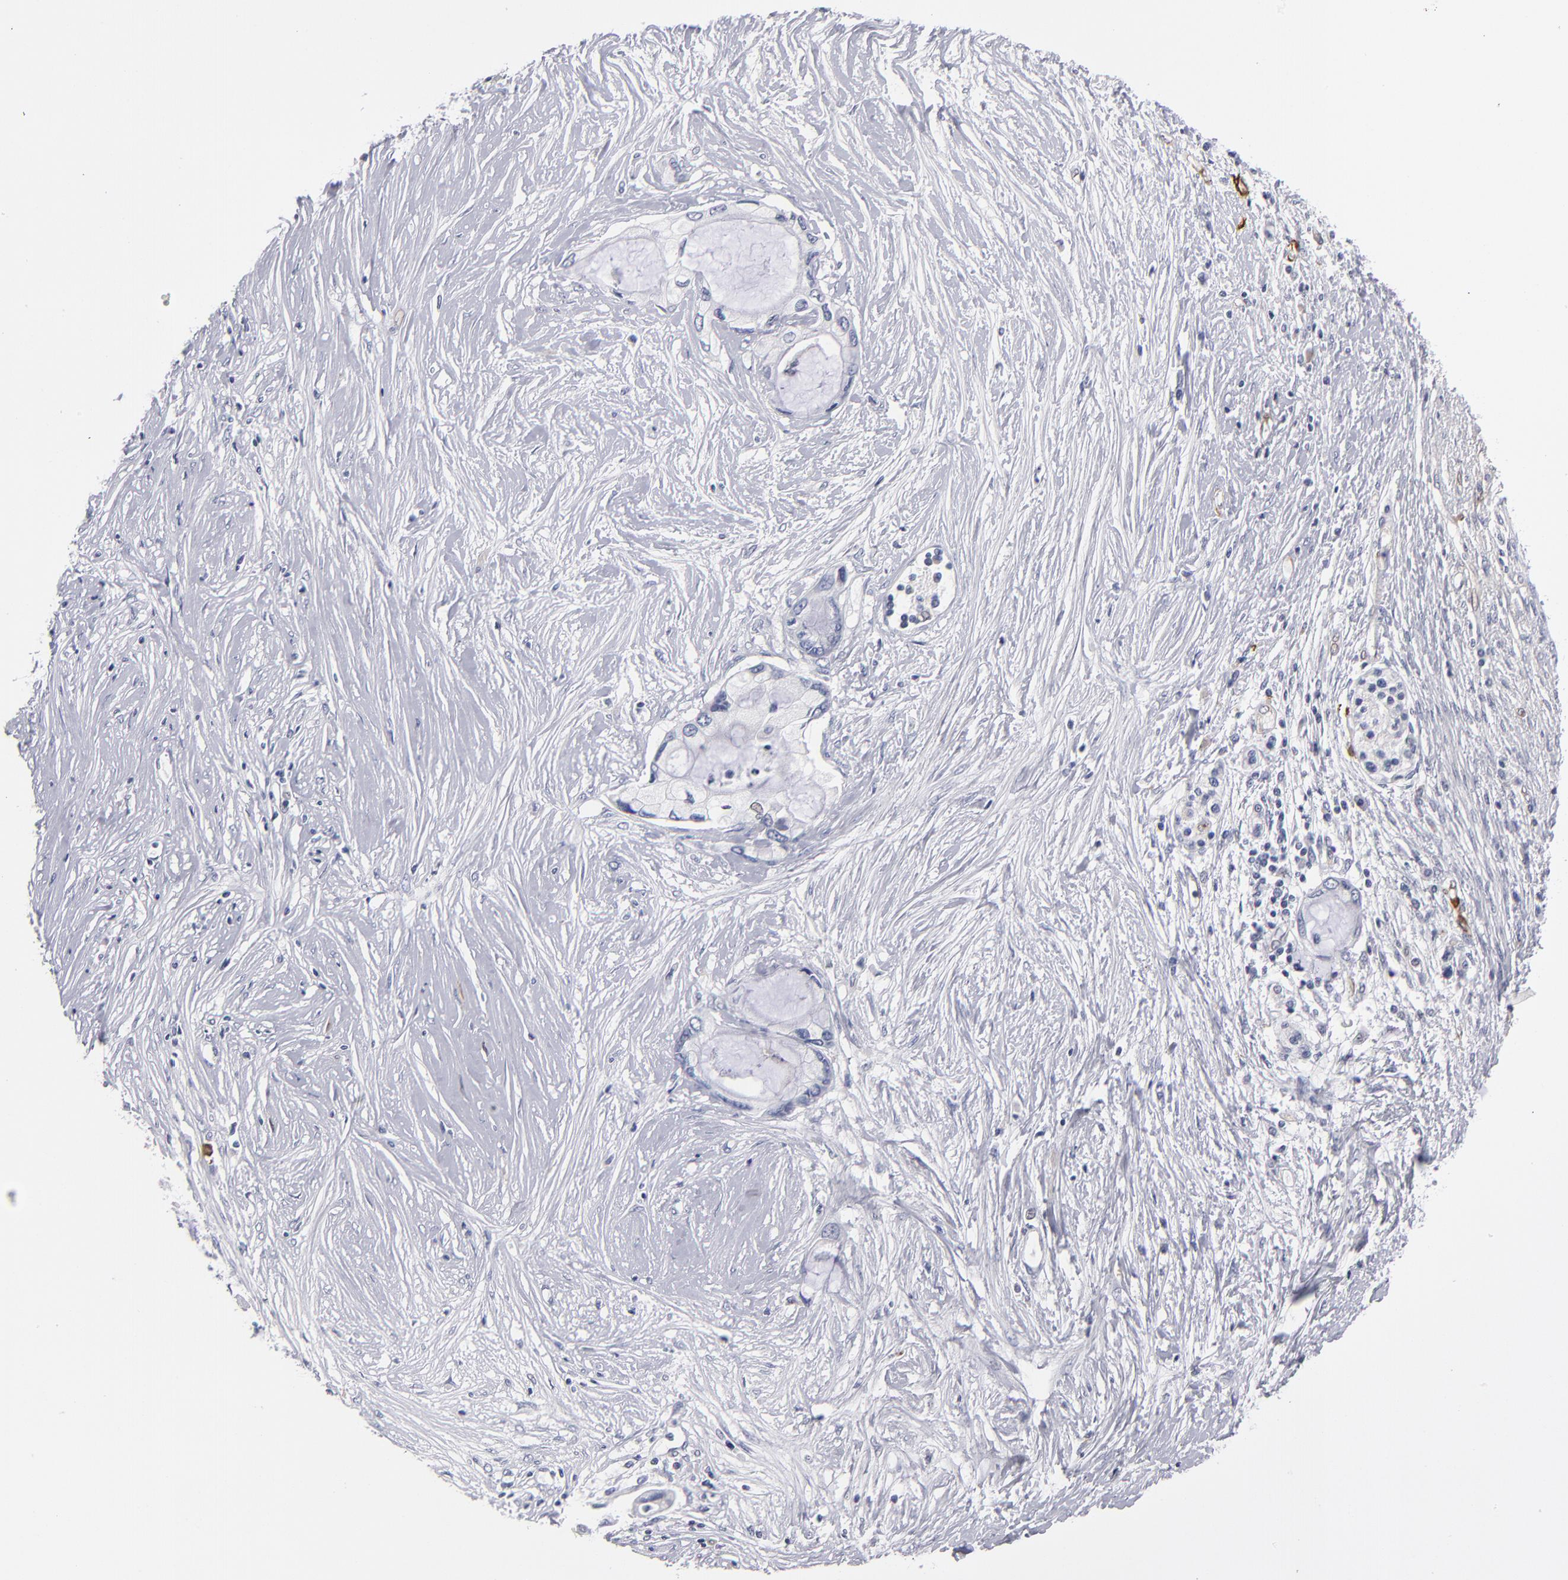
{"staining": {"intensity": "negative", "quantity": "none", "location": "none"}, "tissue": "pancreatic cancer", "cell_type": "Tumor cells", "image_type": "cancer", "snomed": [{"axis": "morphology", "description": "Adenocarcinoma, NOS"}, {"axis": "topography", "description": "Pancreas"}], "caption": "Pancreatic cancer (adenocarcinoma) was stained to show a protein in brown. There is no significant expression in tumor cells. (DAB (3,3'-diaminobenzidine) IHC with hematoxylin counter stain).", "gene": "FABP4", "patient": {"sex": "female", "age": 59}}